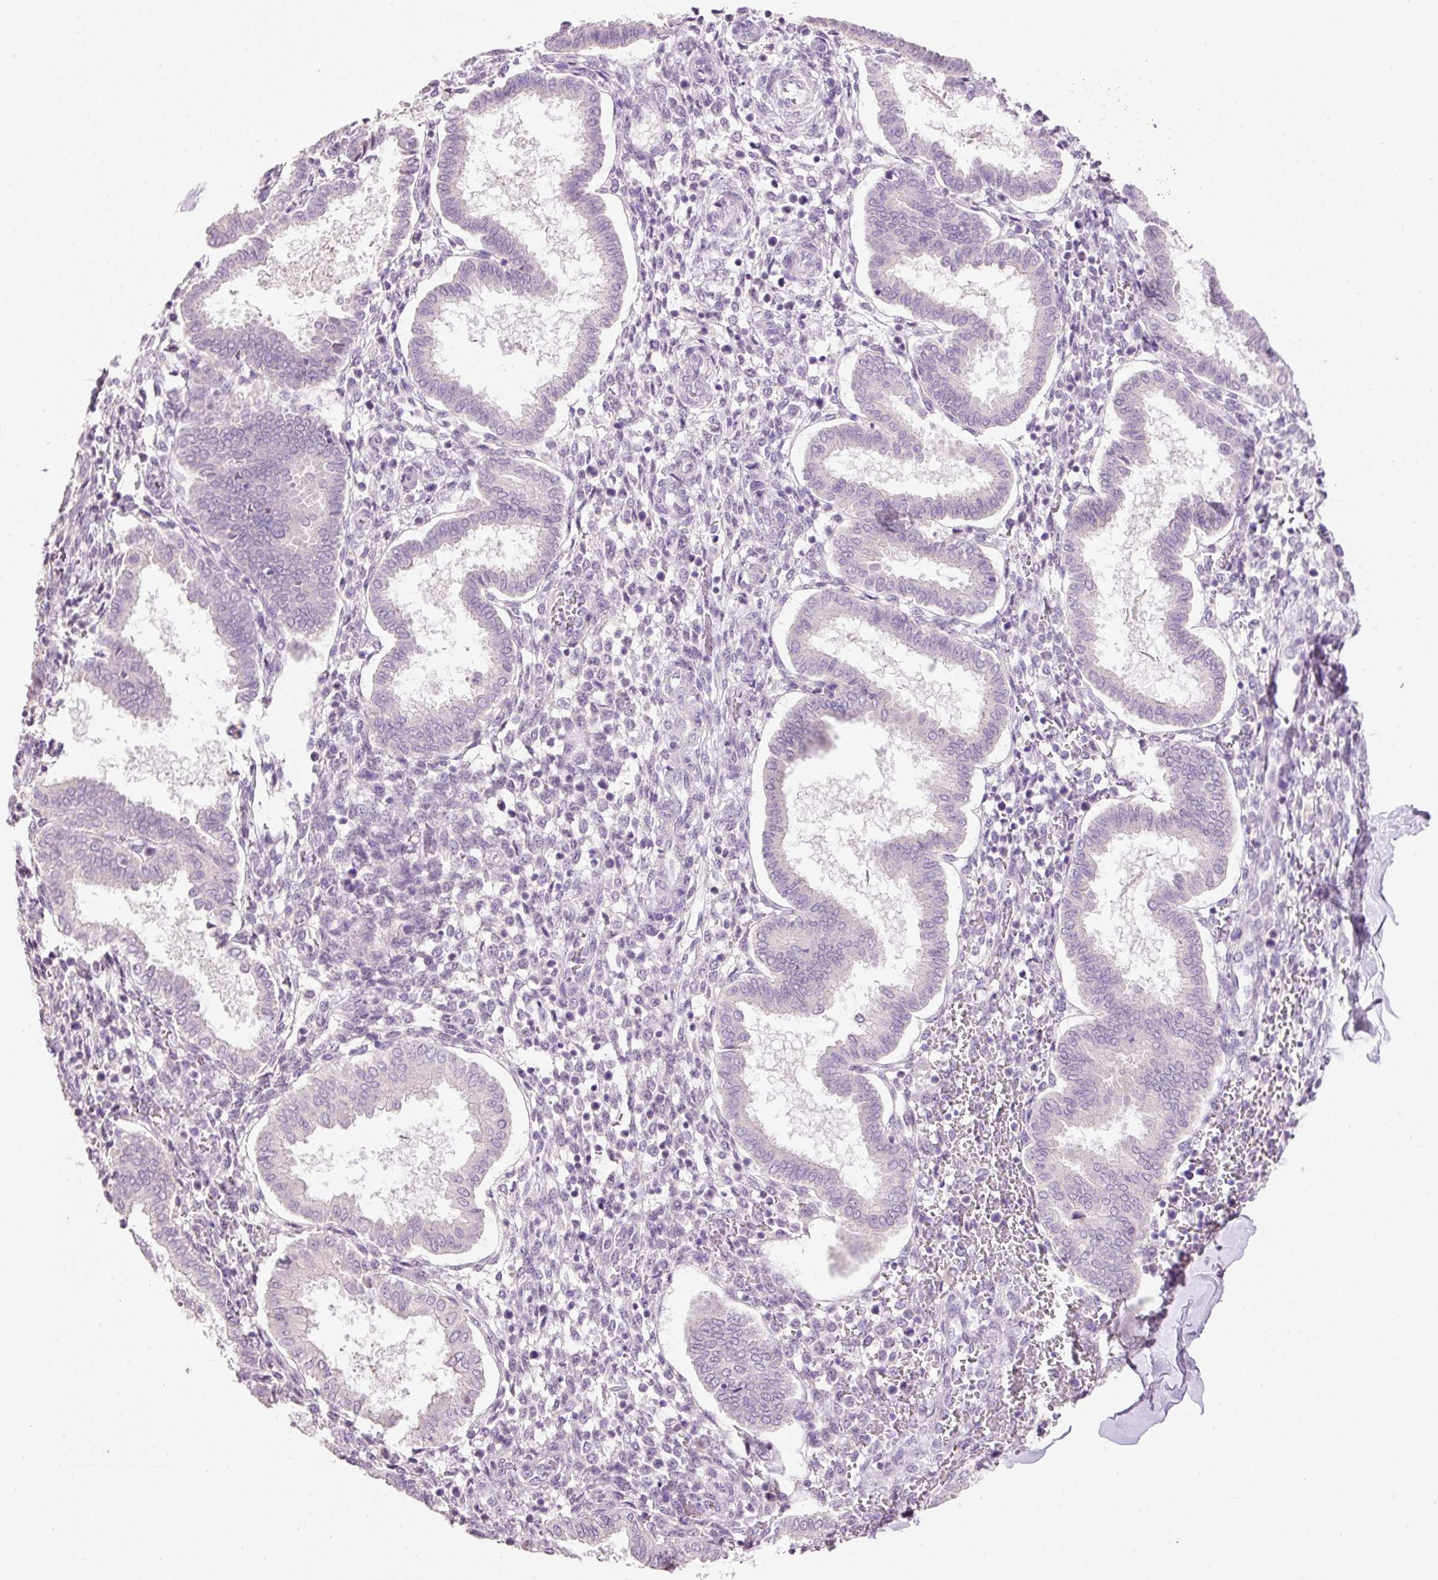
{"staining": {"intensity": "negative", "quantity": "none", "location": "none"}, "tissue": "endometrium", "cell_type": "Cells in endometrial stroma", "image_type": "normal", "snomed": [{"axis": "morphology", "description": "Normal tissue, NOS"}, {"axis": "topography", "description": "Endometrium"}], "caption": "A photomicrograph of human endometrium is negative for staining in cells in endometrial stroma. (Brightfield microscopy of DAB IHC at high magnification).", "gene": "TENT5C", "patient": {"sex": "female", "age": 24}}